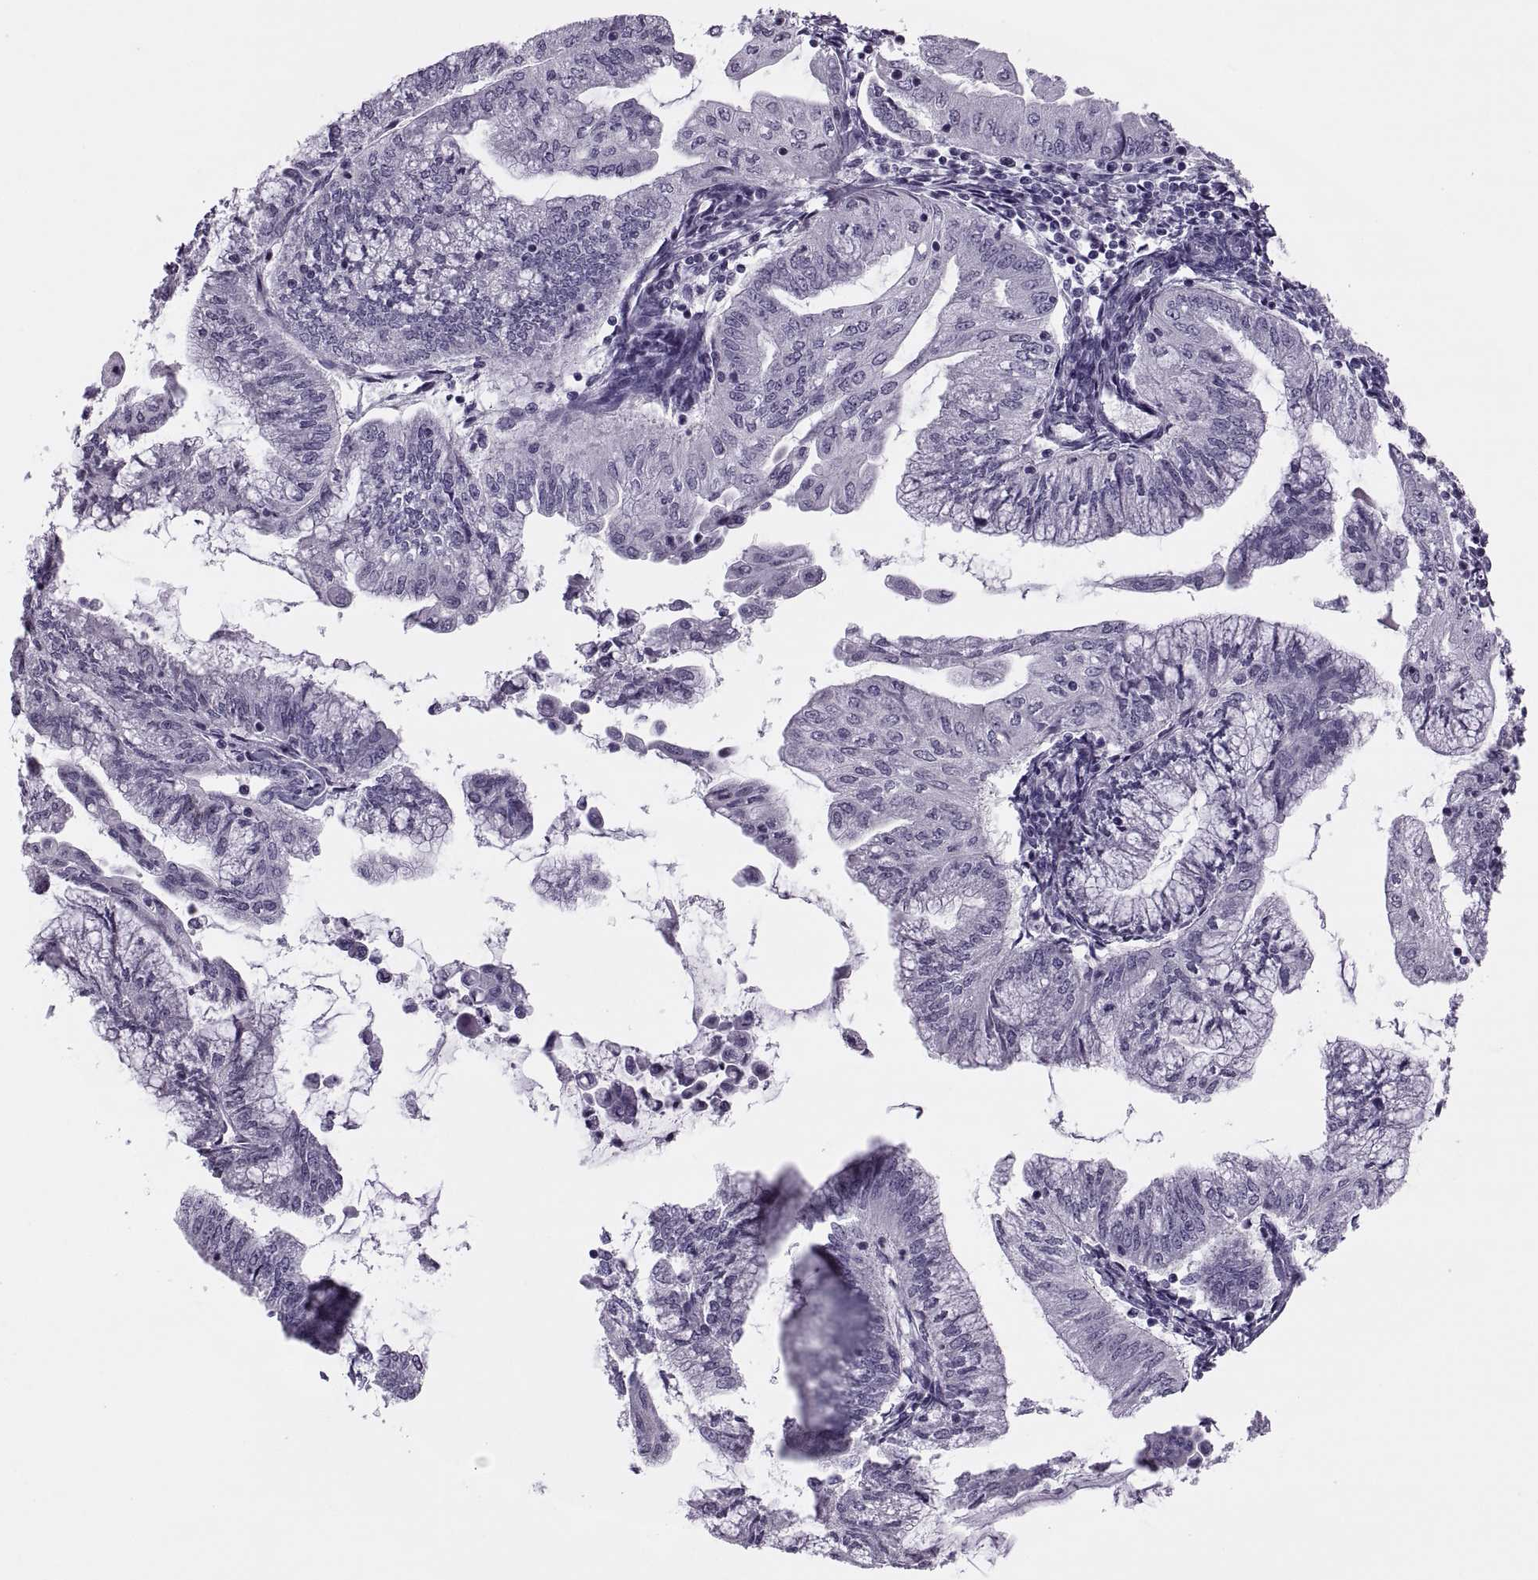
{"staining": {"intensity": "negative", "quantity": "none", "location": "none"}, "tissue": "endometrial cancer", "cell_type": "Tumor cells", "image_type": "cancer", "snomed": [{"axis": "morphology", "description": "Adenocarcinoma, NOS"}, {"axis": "topography", "description": "Endometrium"}], "caption": "The image shows no significant staining in tumor cells of endometrial cancer (adenocarcinoma). (DAB (3,3'-diaminobenzidine) immunohistochemistry (IHC) visualized using brightfield microscopy, high magnification).", "gene": "SYNGR4", "patient": {"sex": "female", "age": 55}}